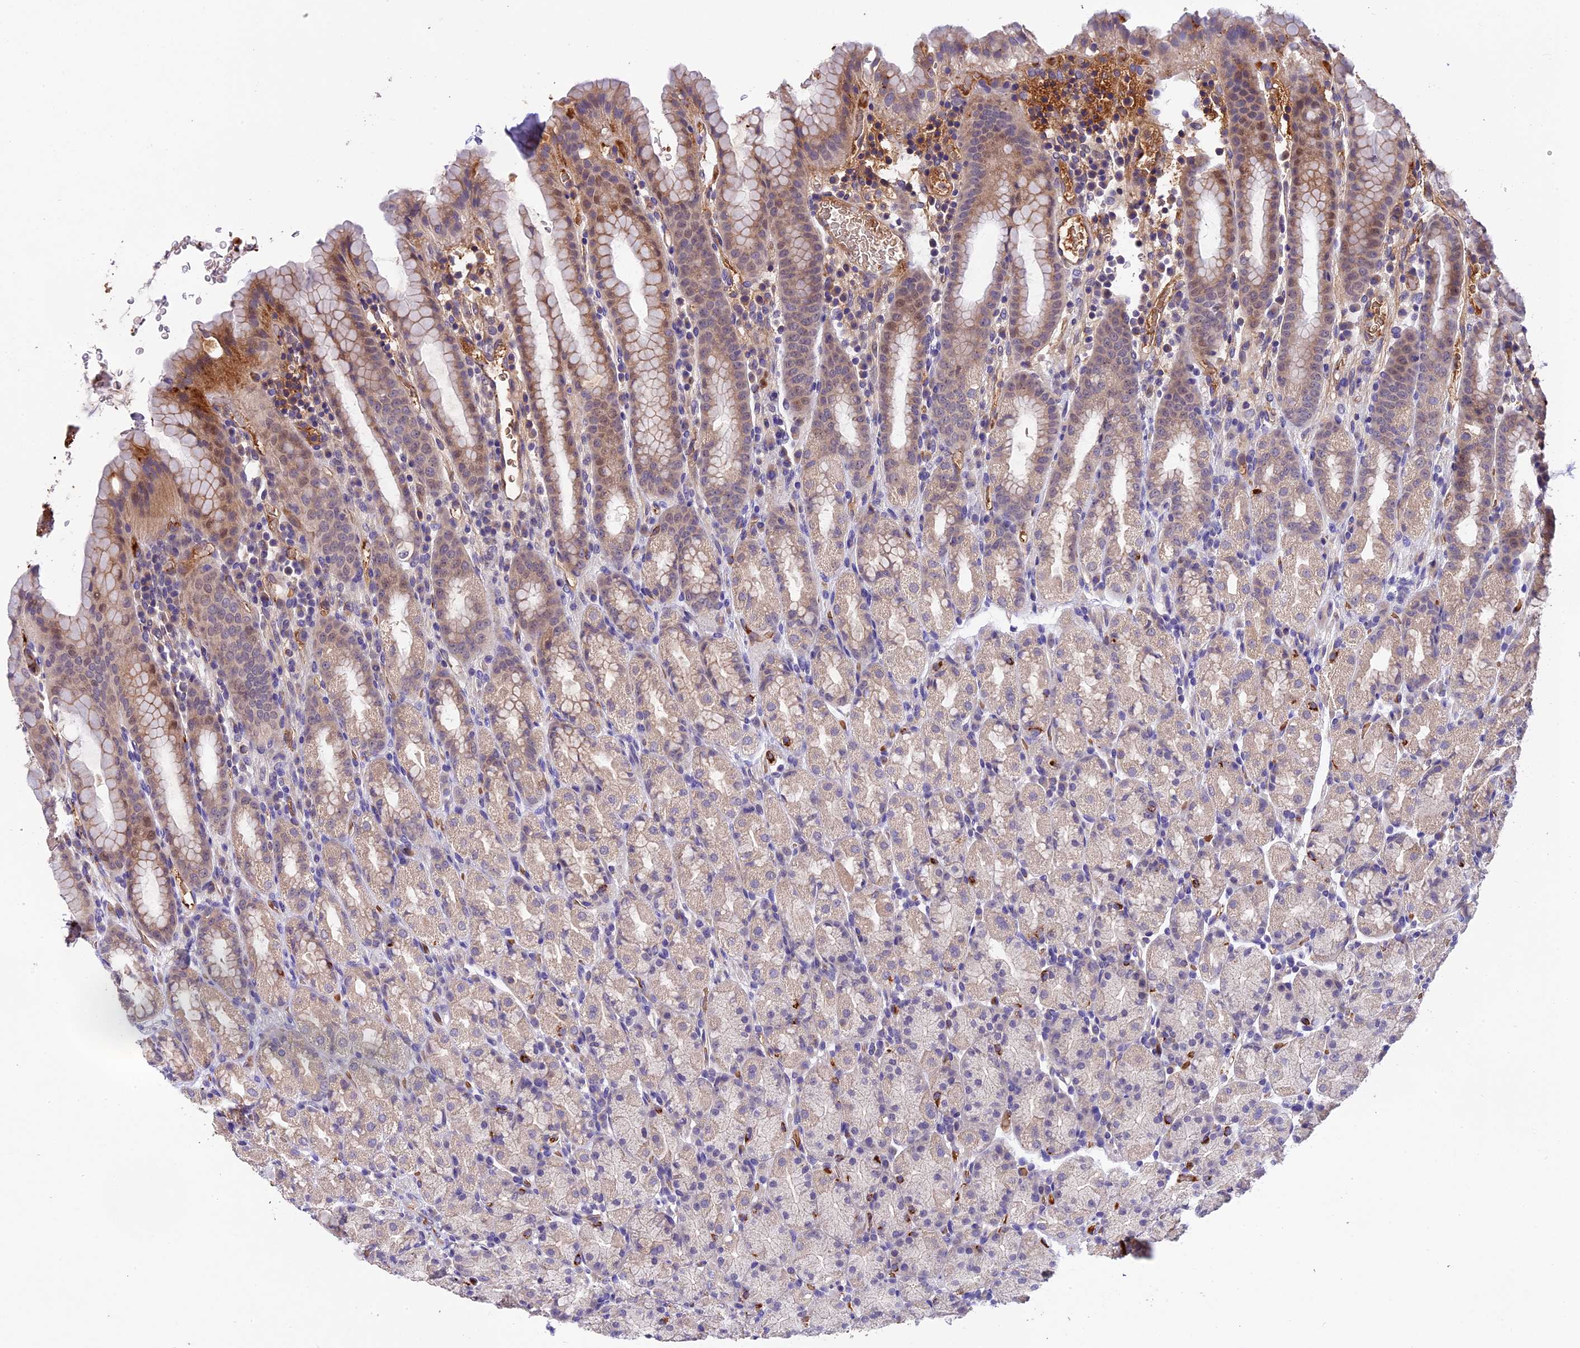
{"staining": {"intensity": "moderate", "quantity": "<25%", "location": "cytoplasmic/membranous,nuclear"}, "tissue": "stomach", "cell_type": "Glandular cells", "image_type": "normal", "snomed": [{"axis": "morphology", "description": "Normal tissue, NOS"}, {"axis": "topography", "description": "Stomach, upper"}, {"axis": "topography", "description": "Stomach, lower"}, {"axis": "topography", "description": "Small intestine"}], "caption": "Immunohistochemical staining of unremarkable human stomach displays moderate cytoplasmic/membranous,nuclear protein positivity in about <25% of glandular cells. (DAB (3,3'-diaminobenzidine) = brown stain, brightfield microscopy at high magnification).", "gene": "PHAF1", "patient": {"sex": "male", "age": 68}}